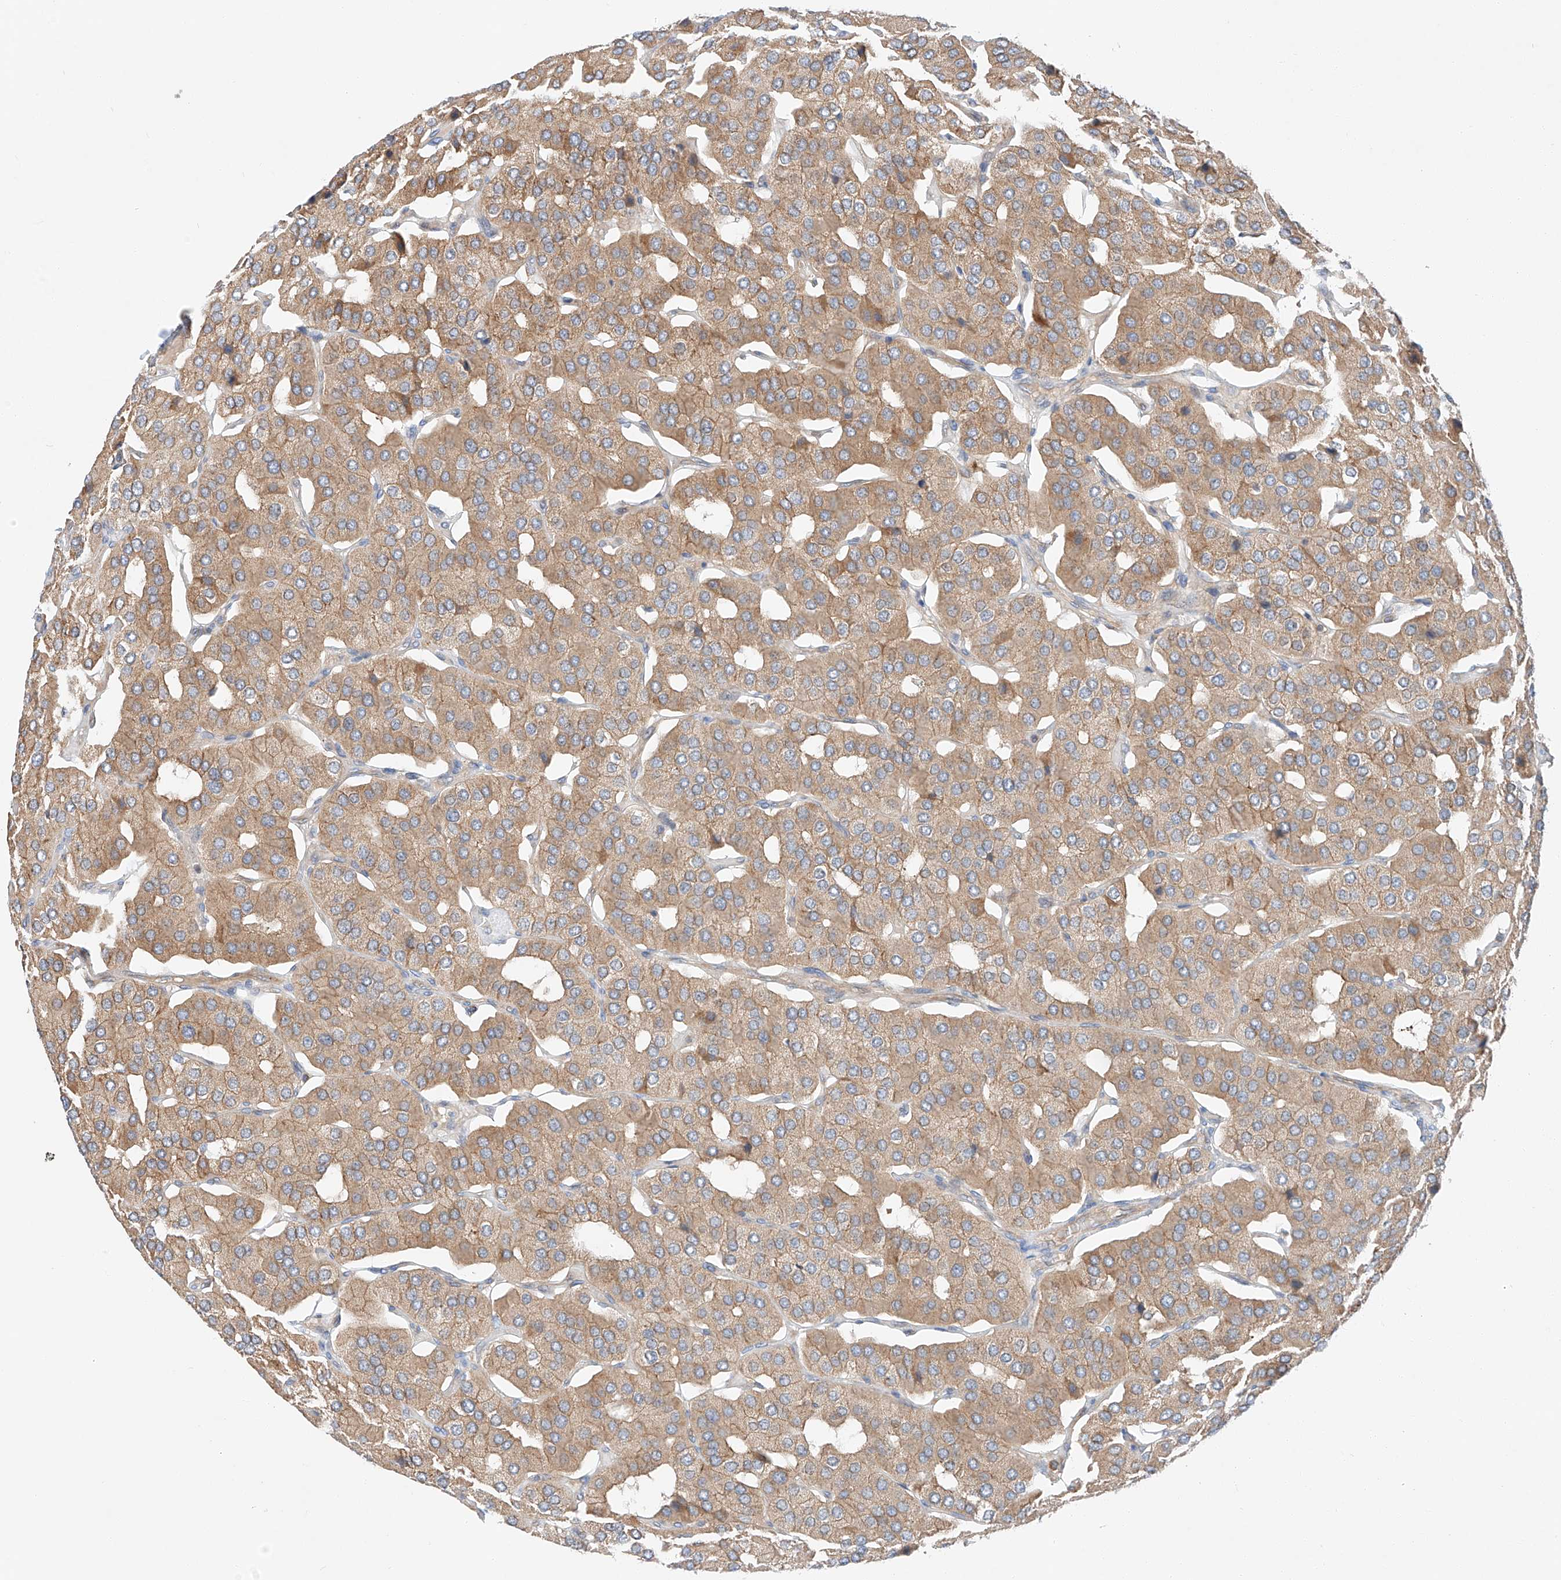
{"staining": {"intensity": "moderate", "quantity": ">75%", "location": "cytoplasmic/membranous"}, "tissue": "parathyroid gland", "cell_type": "Glandular cells", "image_type": "normal", "snomed": [{"axis": "morphology", "description": "Normal tissue, NOS"}, {"axis": "morphology", "description": "Adenoma, NOS"}, {"axis": "topography", "description": "Parathyroid gland"}], "caption": "IHC staining of normal parathyroid gland, which displays medium levels of moderate cytoplasmic/membranous staining in about >75% of glandular cells indicating moderate cytoplasmic/membranous protein expression. The staining was performed using DAB (brown) for protein detection and nuclei were counterstained in hematoxylin (blue).", "gene": "RUSC1", "patient": {"sex": "female", "age": 86}}